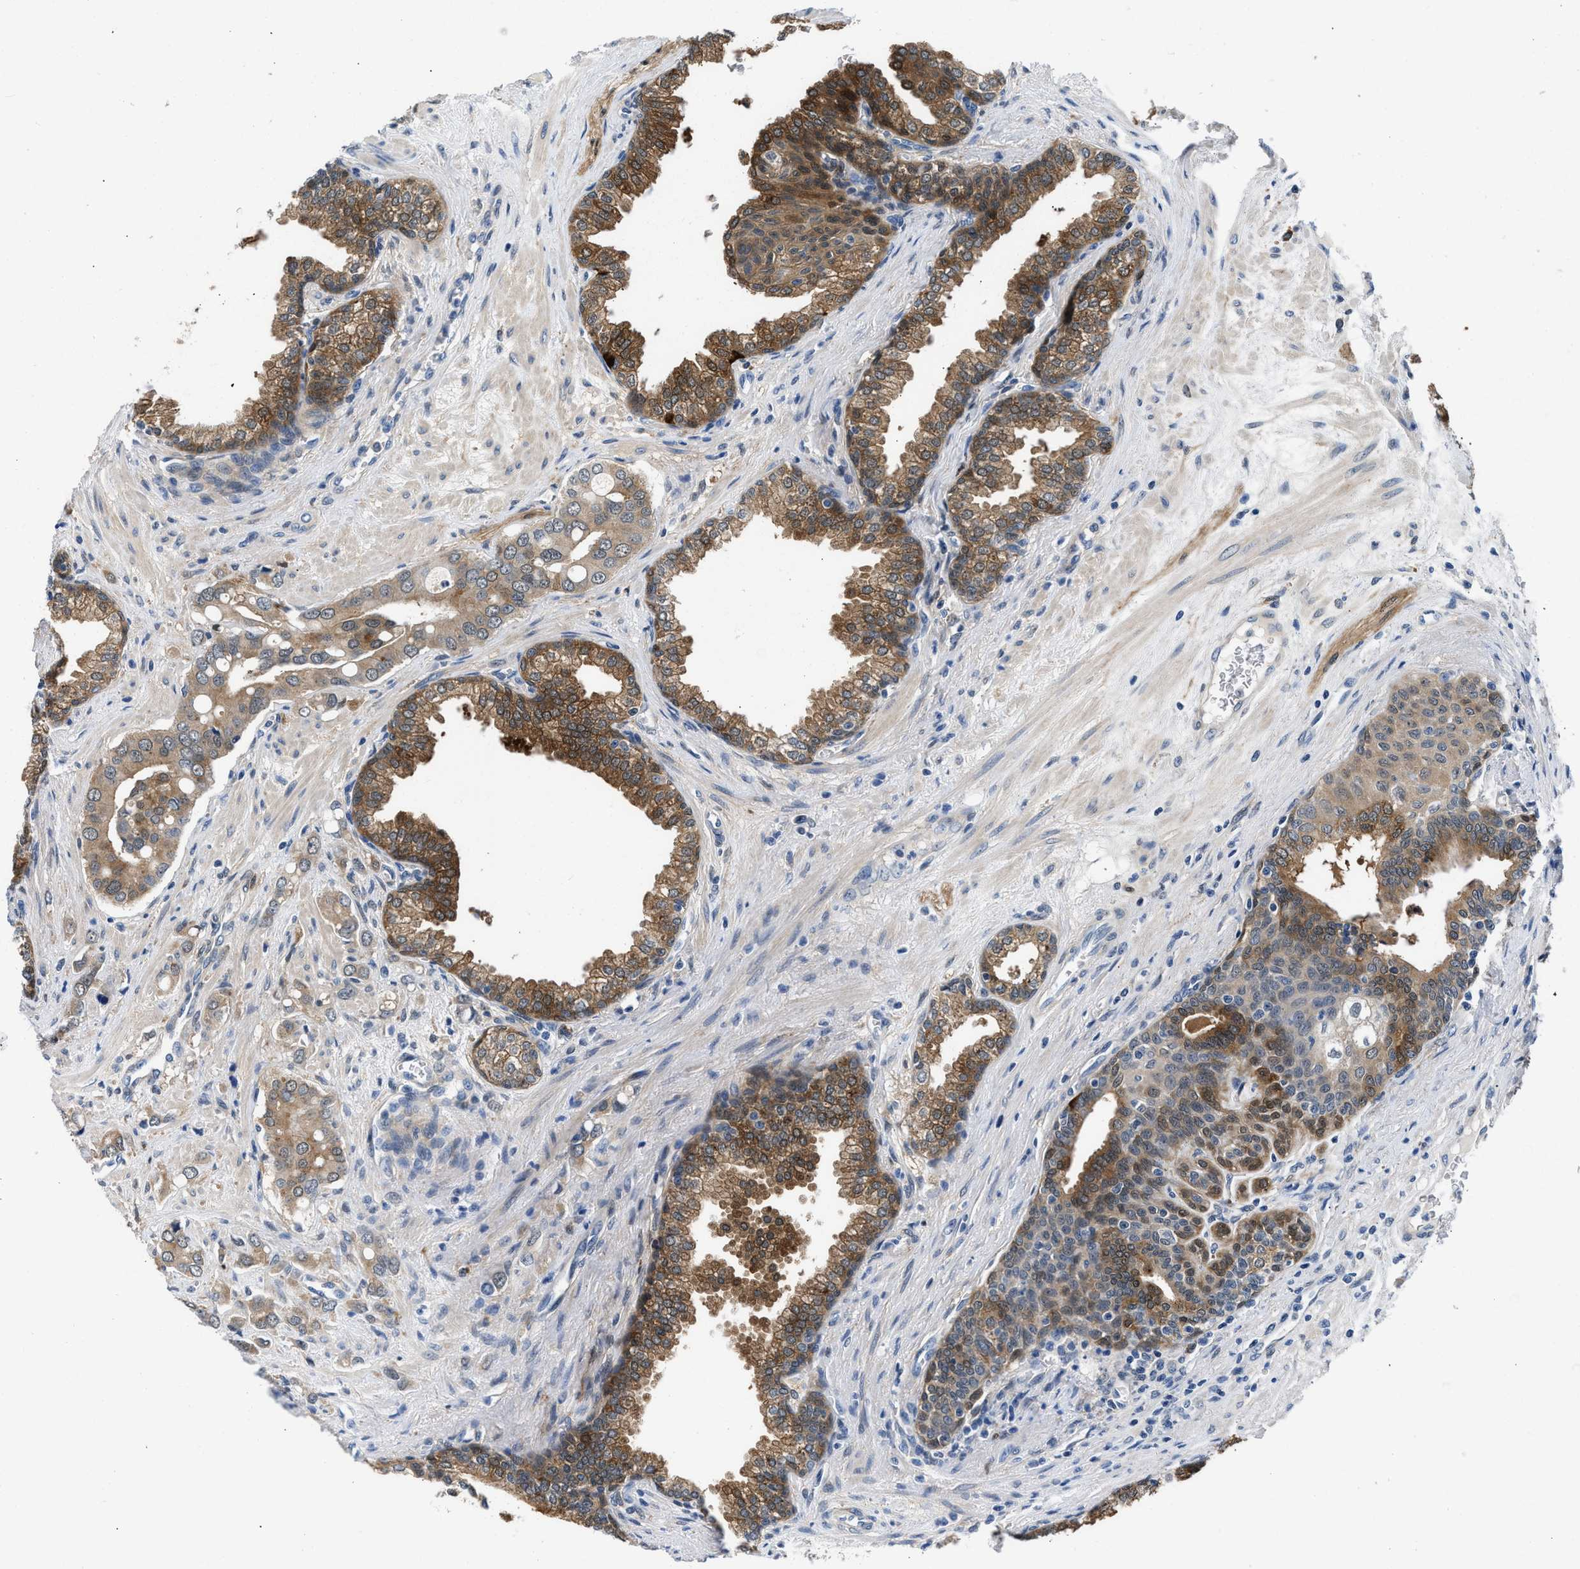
{"staining": {"intensity": "moderate", "quantity": "25%-75%", "location": "cytoplasmic/membranous"}, "tissue": "prostate cancer", "cell_type": "Tumor cells", "image_type": "cancer", "snomed": [{"axis": "morphology", "description": "Adenocarcinoma, High grade"}, {"axis": "topography", "description": "Prostate"}], "caption": "Protein expression analysis of human prostate cancer (adenocarcinoma (high-grade)) reveals moderate cytoplasmic/membranous expression in about 25%-75% of tumor cells.", "gene": "CBR1", "patient": {"sex": "male", "age": 52}}